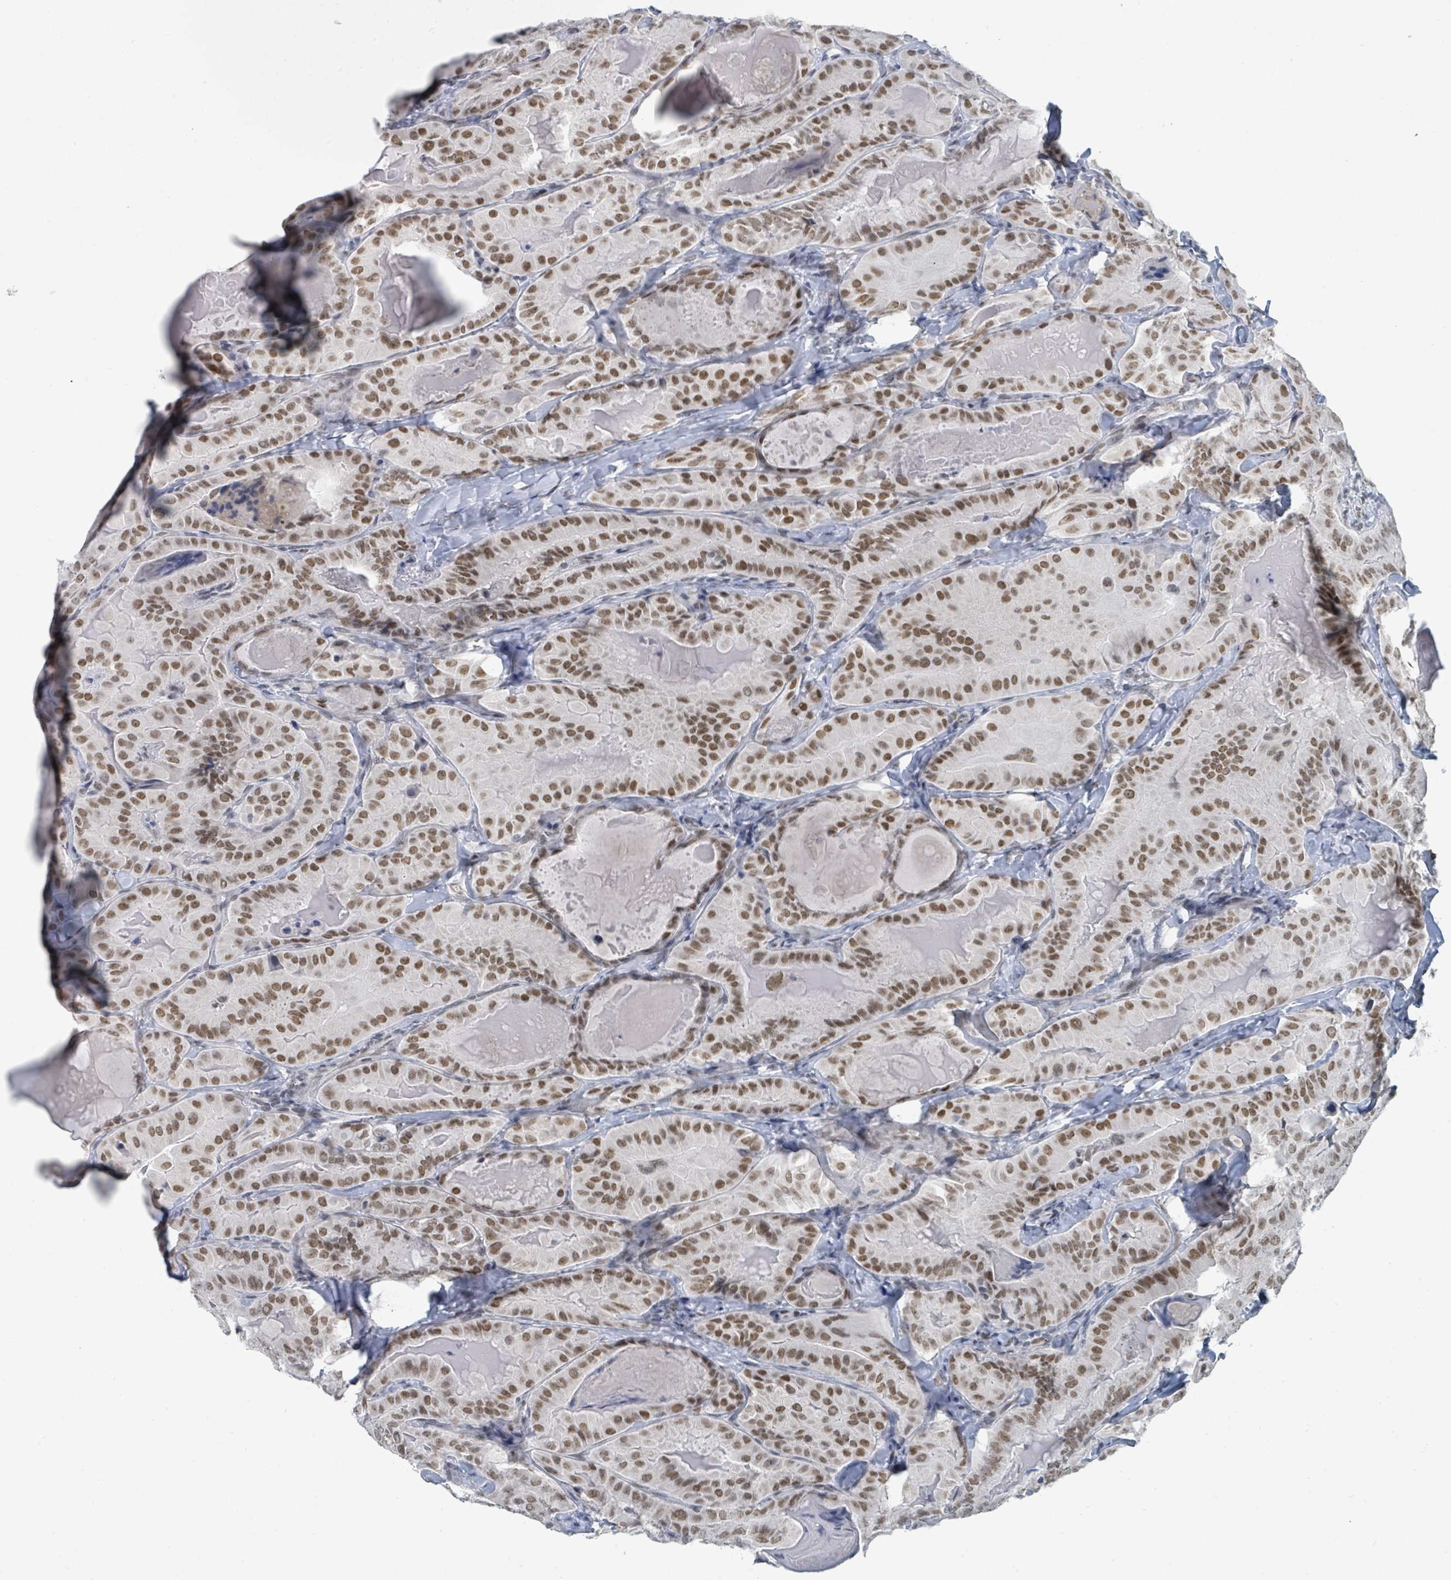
{"staining": {"intensity": "moderate", "quantity": ">75%", "location": "nuclear"}, "tissue": "thyroid cancer", "cell_type": "Tumor cells", "image_type": "cancer", "snomed": [{"axis": "morphology", "description": "Papillary adenocarcinoma, NOS"}, {"axis": "topography", "description": "Thyroid gland"}], "caption": "Moderate nuclear protein positivity is present in approximately >75% of tumor cells in thyroid papillary adenocarcinoma. The staining was performed using DAB to visualize the protein expression in brown, while the nuclei were stained in blue with hematoxylin (Magnification: 20x).", "gene": "EHMT2", "patient": {"sex": "female", "age": 68}}